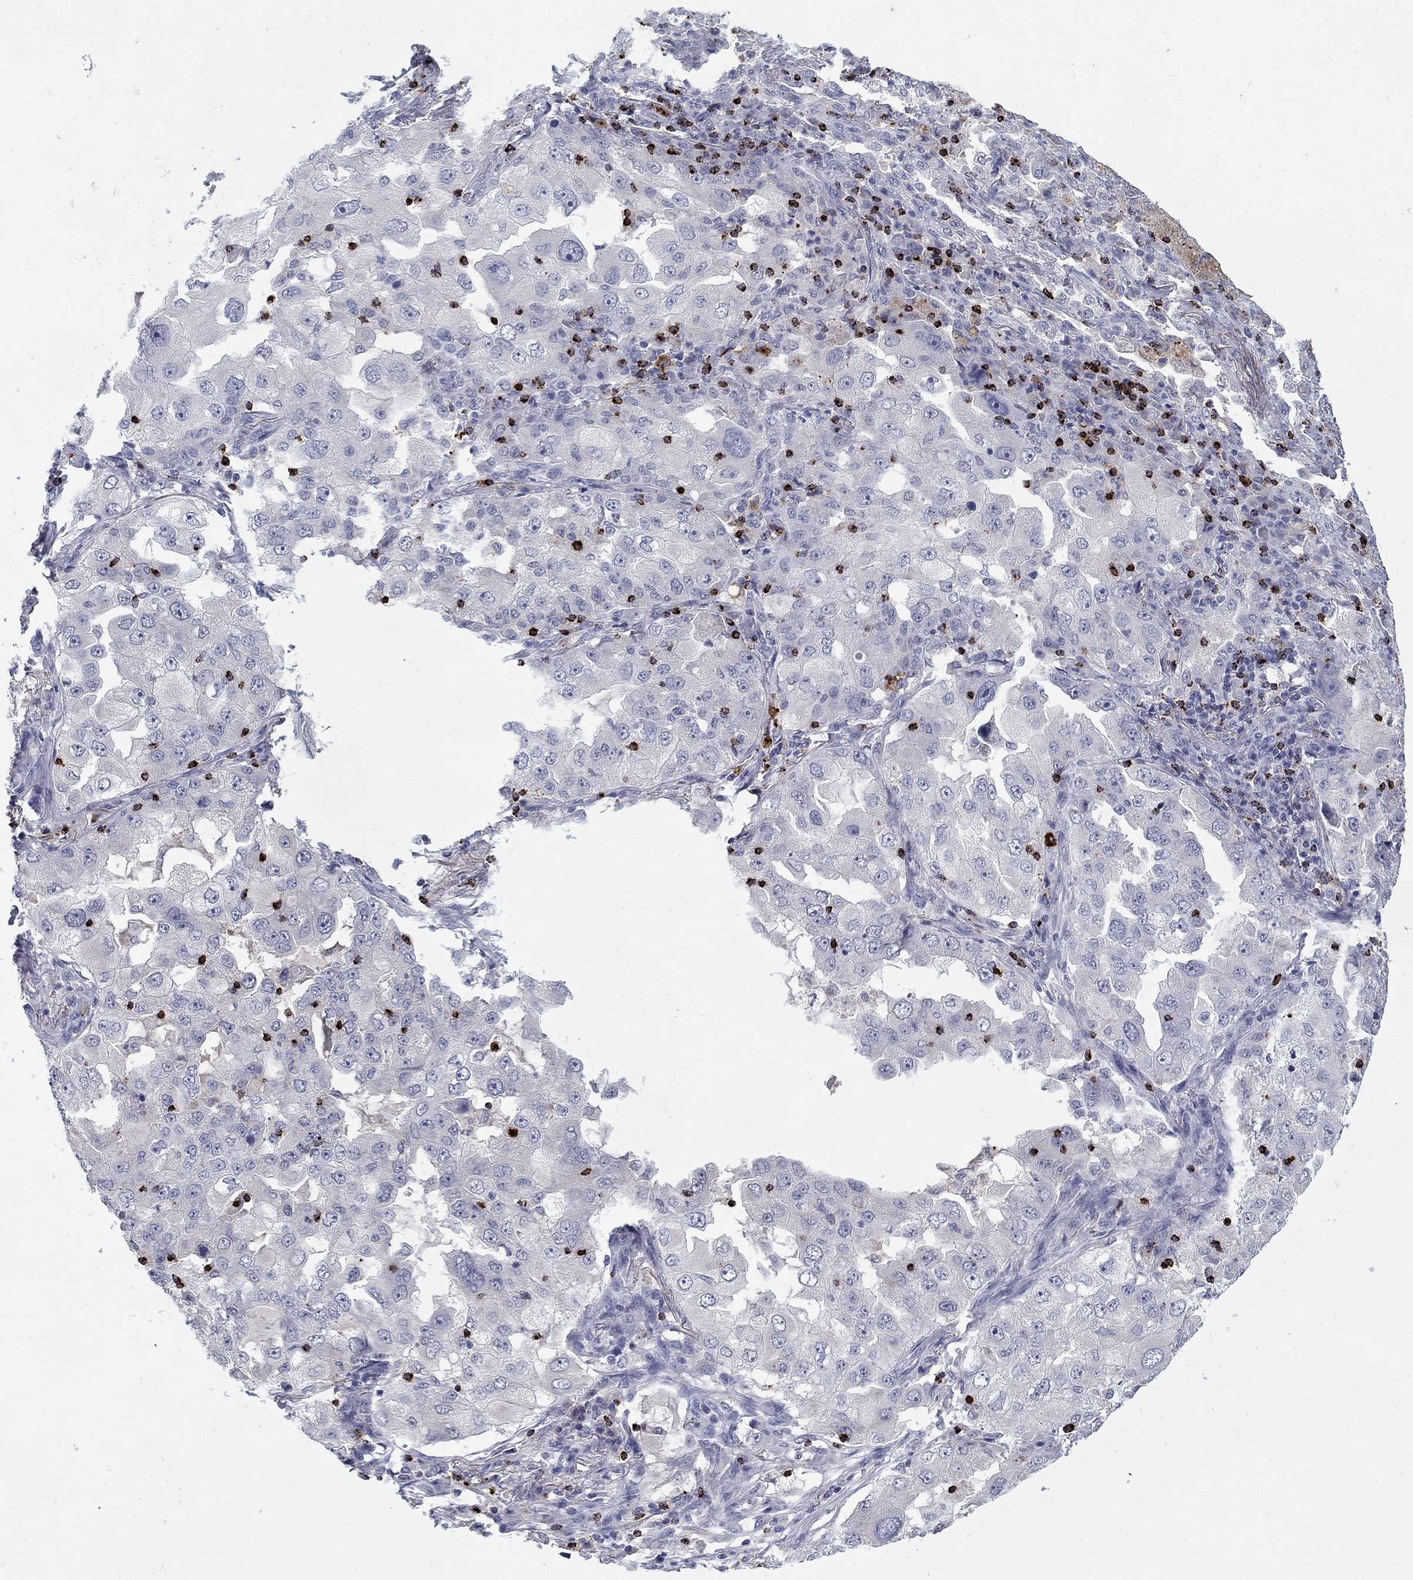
{"staining": {"intensity": "negative", "quantity": "none", "location": "none"}, "tissue": "lung cancer", "cell_type": "Tumor cells", "image_type": "cancer", "snomed": [{"axis": "morphology", "description": "Adenocarcinoma, NOS"}, {"axis": "topography", "description": "Lung"}], "caption": "A histopathology image of human lung cancer is negative for staining in tumor cells.", "gene": "GZMA", "patient": {"sex": "female", "age": 61}}